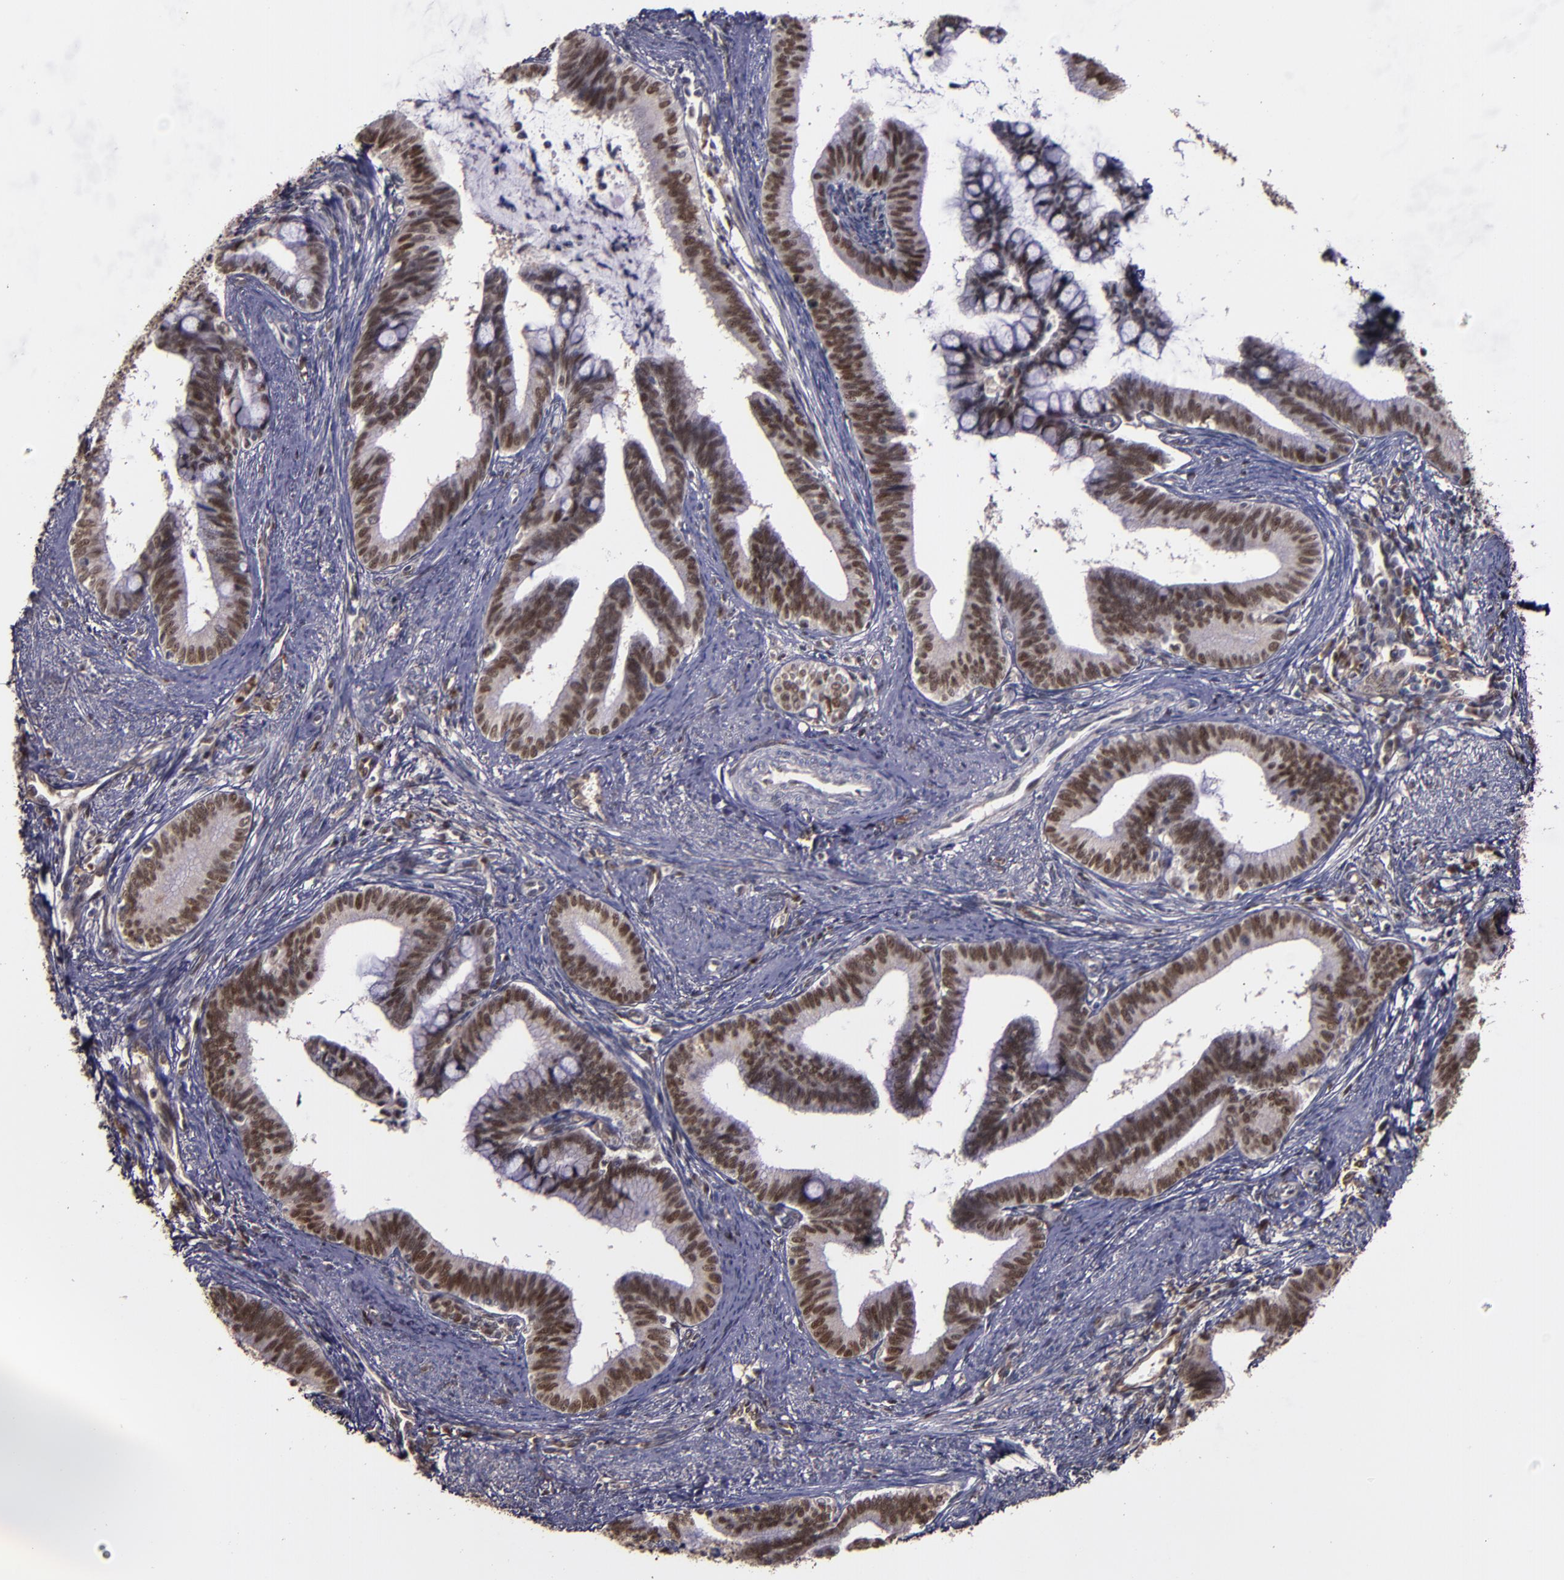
{"staining": {"intensity": "strong", "quantity": ">75%", "location": "nuclear"}, "tissue": "cervical cancer", "cell_type": "Tumor cells", "image_type": "cancer", "snomed": [{"axis": "morphology", "description": "Adenocarcinoma, NOS"}, {"axis": "topography", "description": "Cervix"}], "caption": "An image showing strong nuclear expression in approximately >75% of tumor cells in adenocarcinoma (cervical), as visualized by brown immunohistochemical staining.", "gene": "CHEK2", "patient": {"sex": "female", "age": 36}}